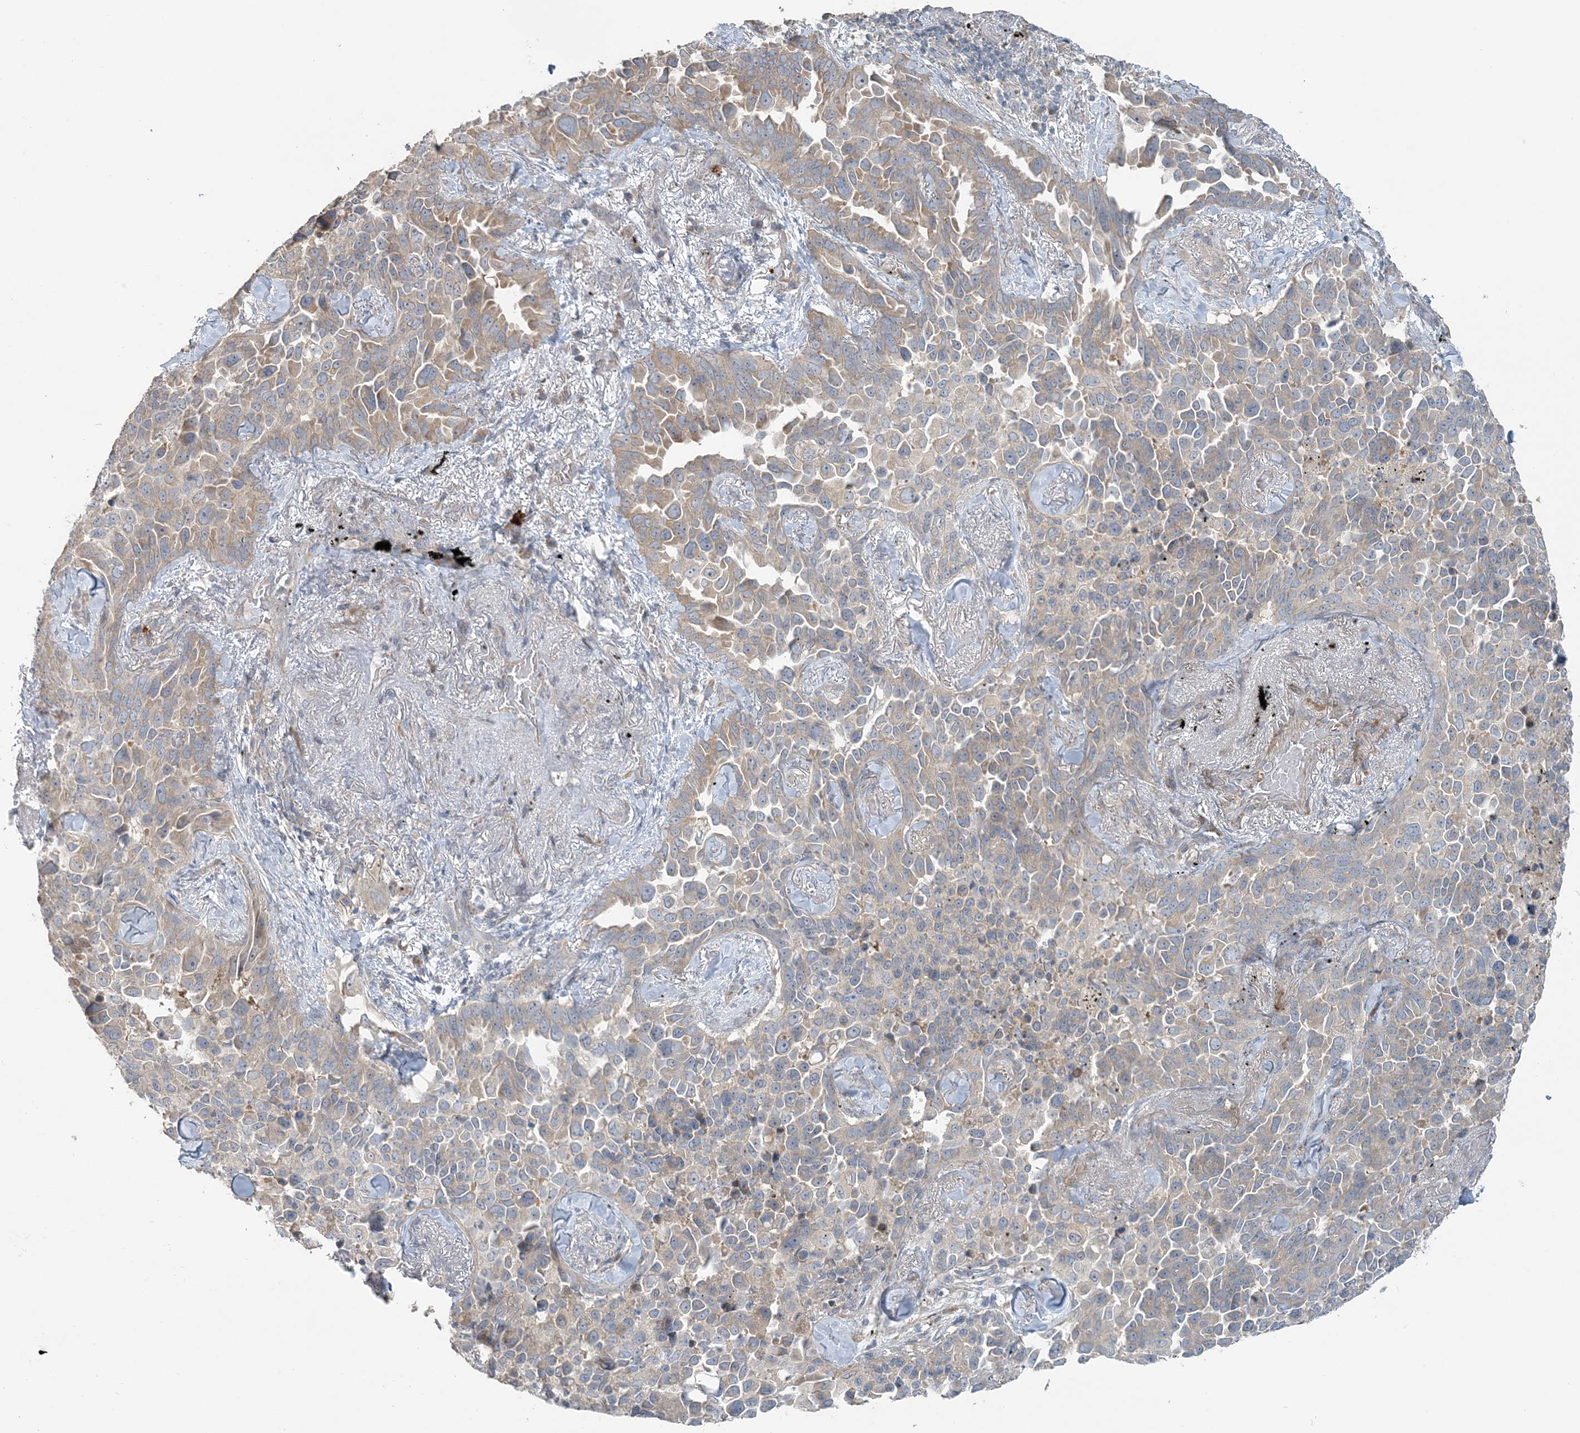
{"staining": {"intensity": "weak", "quantity": "25%-75%", "location": "cytoplasmic/membranous"}, "tissue": "lung cancer", "cell_type": "Tumor cells", "image_type": "cancer", "snomed": [{"axis": "morphology", "description": "Adenocarcinoma, NOS"}, {"axis": "topography", "description": "Lung"}], "caption": "About 25%-75% of tumor cells in human adenocarcinoma (lung) reveal weak cytoplasmic/membranous protein positivity as visualized by brown immunohistochemical staining.", "gene": "SLC4A10", "patient": {"sex": "female", "age": 67}}